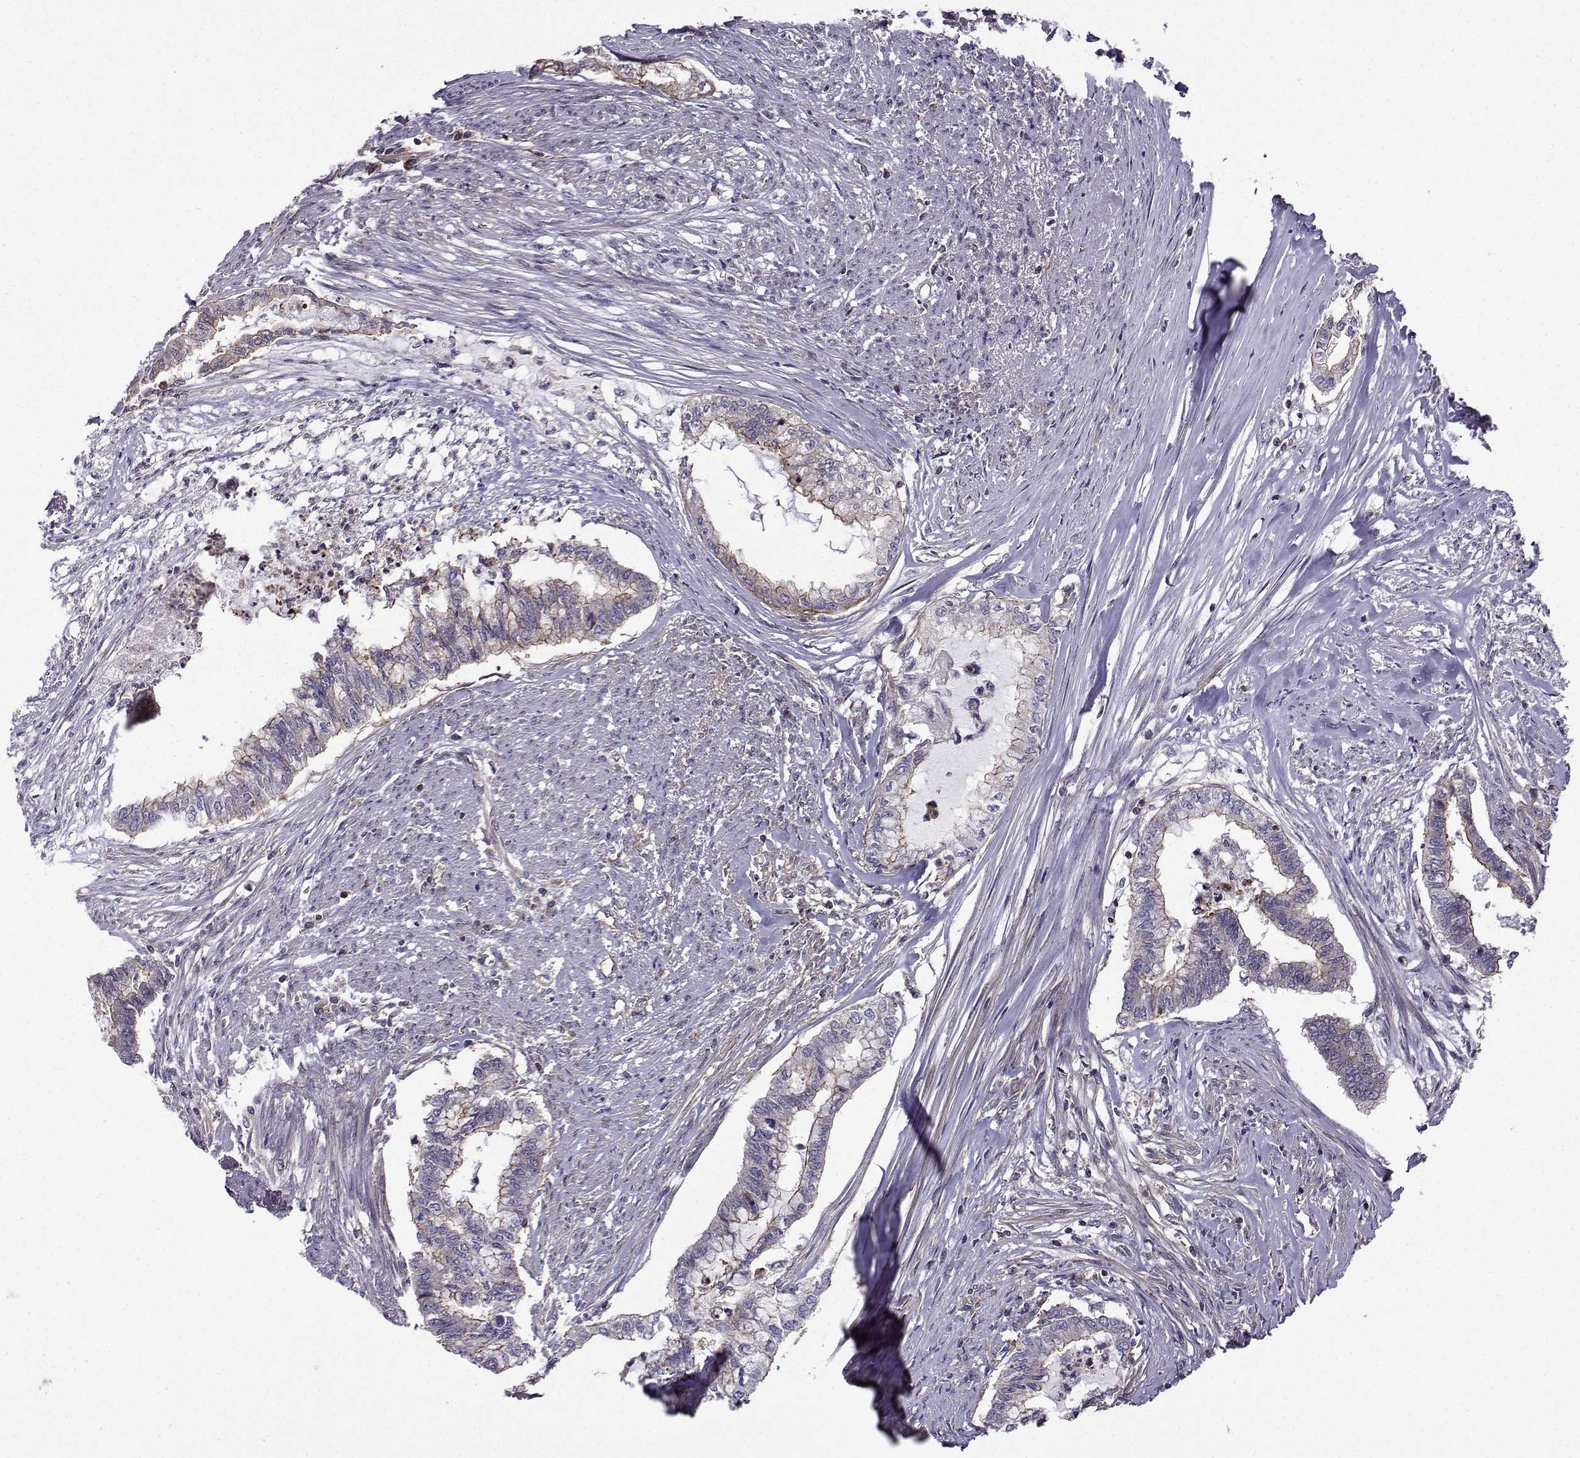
{"staining": {"intensity": "strong", "quantity": "<25%", "location": "cytoplasmic/membranous"}, "tissue": "endometrial cancer", "cell_type": "Tumor cells", "image_type": "cancer", "snomed": [{"axis": "morphology", "description": "Adenocarcinoma, NOS"}, {"axis": "topography", "description": "Endometrium"}], "caption": "Protein staining of endometrial adenocarcinoma tissue shows strong cytoplasmic/membranous staining in about <25% of tumor cells.", "gene": "ITGB8", "patient": {"sex": "female", "age": 79}}